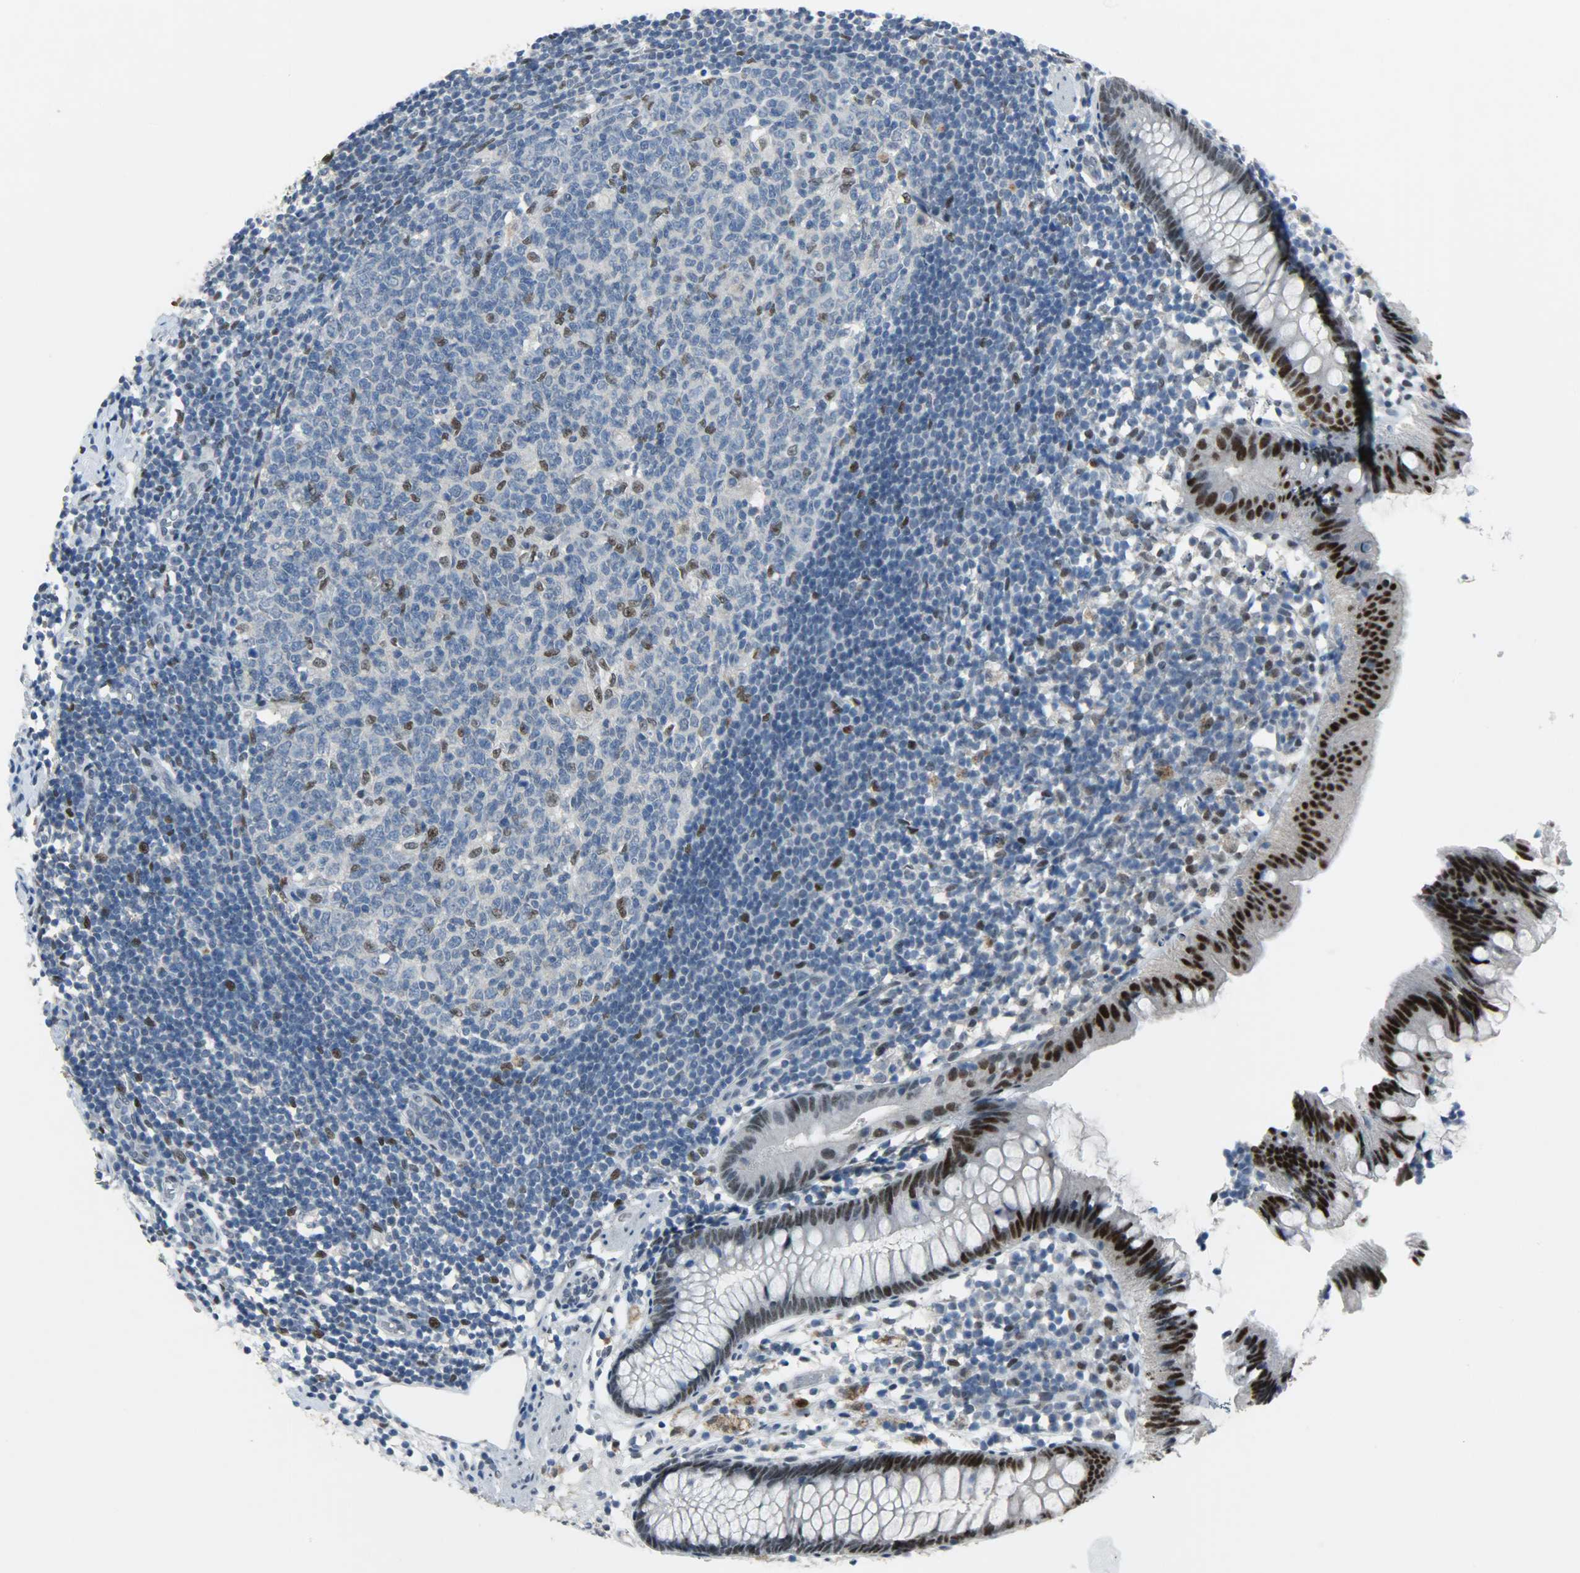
{"staining": {"intensity": "moderate", "quantity": "<25%", "location": "nuclear"}, "tissue": "appendix", "cell_type": "Glandular cells", "image_type": "normal", "snomed": [{"axis": "morphology", "description": "Normal tissue, NOS"}, {"axis": "topography", "description": "Appendix"}], "caption": "Appendix stained with DAB immunohistochemistry reveals low levels of moderate nuclear positivity in approximately <25% of glandular cells.", "gene": "PPARG", "patient": {"sex": "male", "age": 38}}